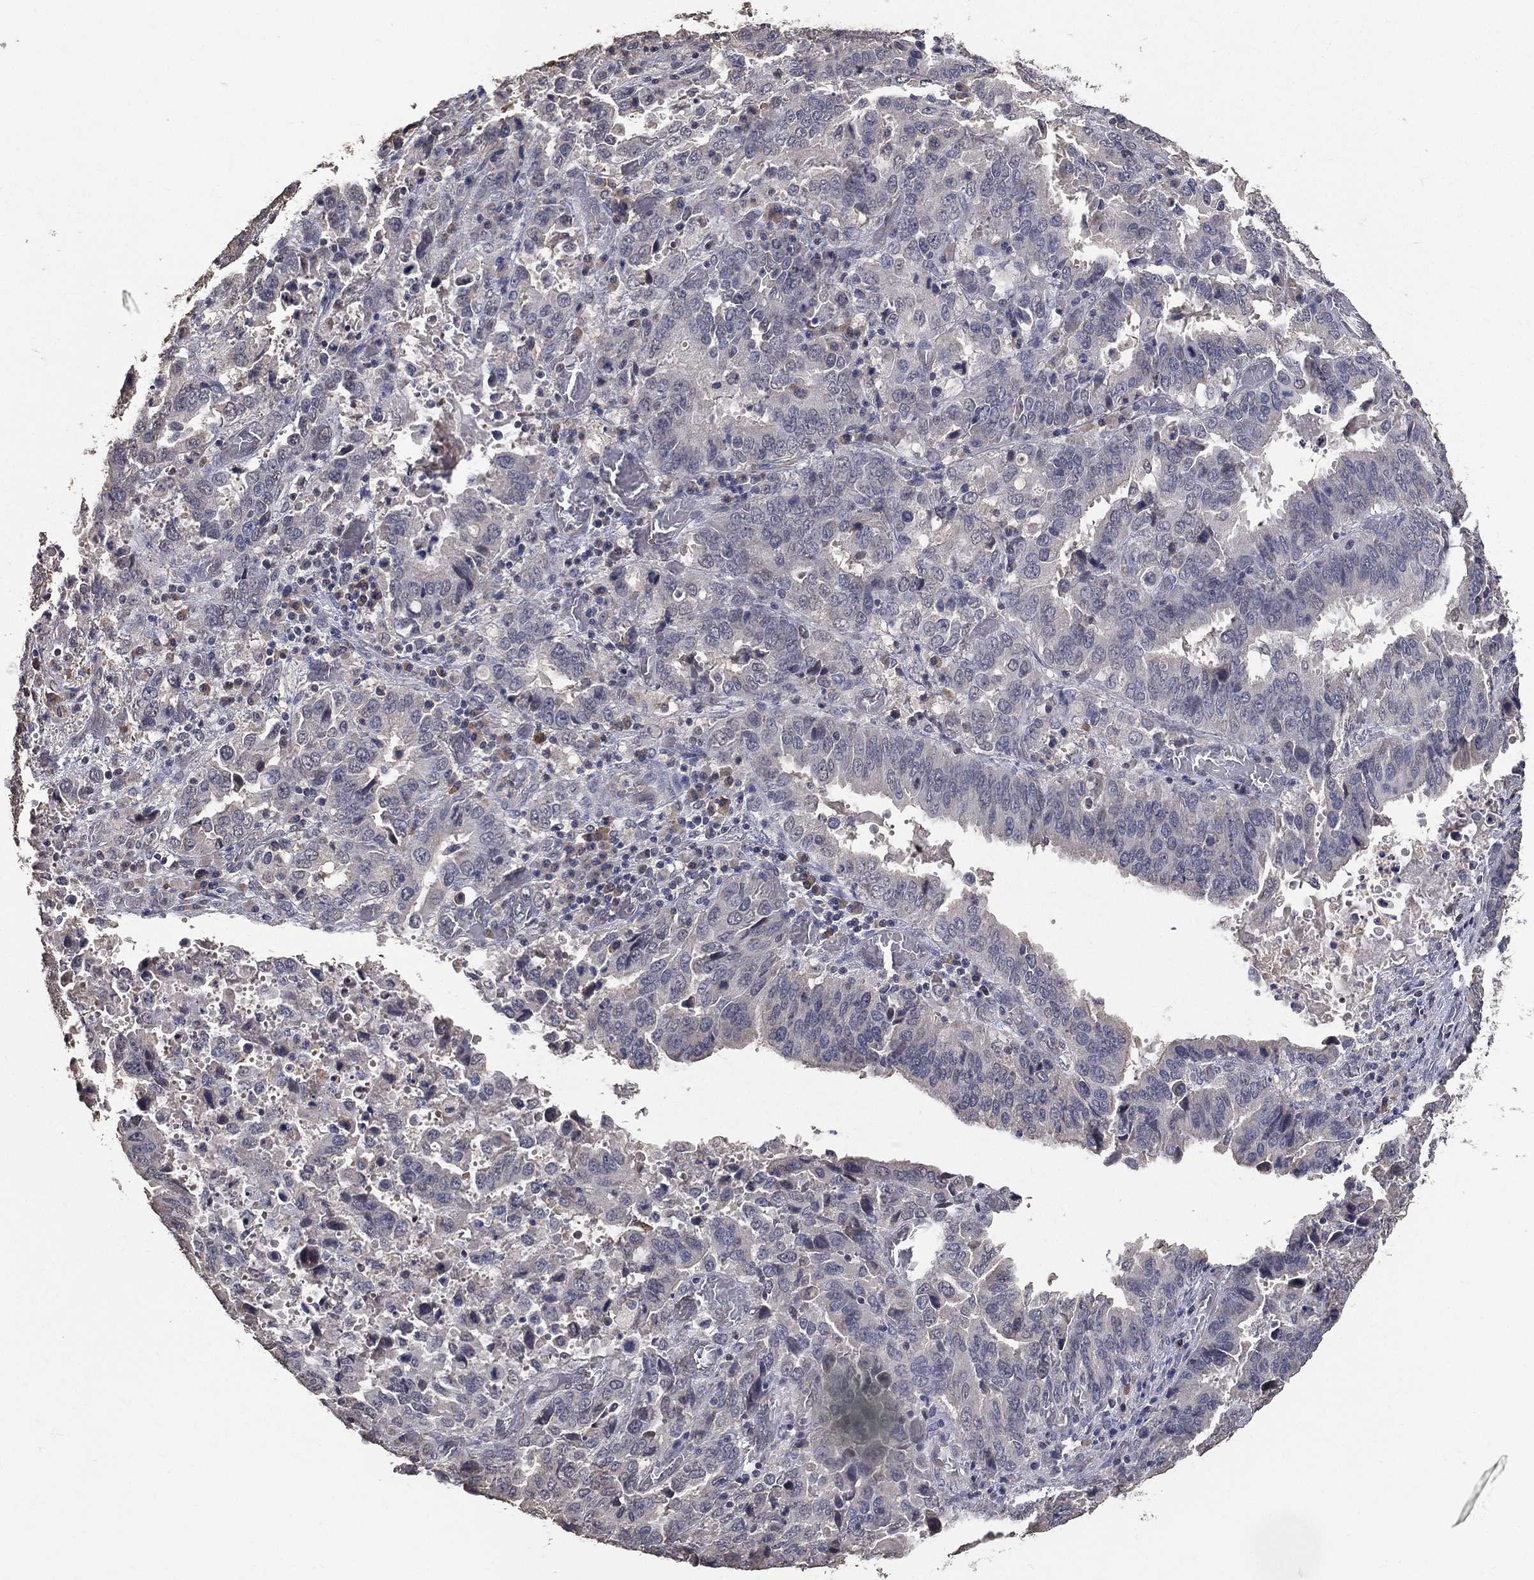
{"staining": {"intensity": "negative", "quantity": "none", "location": "none"}, "tissue": "stomach cancer", "cell_type": "Tumor cells", "image_type": "cancer", "snomed": [{"axis": "morphology", "description": "Adenocarcinoma, NOS"}, {"axis": "topography", "description": "Stomach, upper"}], "caption": "Immunohistochemistry (IHC) of human stomach adenocarcinoma shows no staining in tumor cells.", "gene": "SNAP25", "patient": {"sex": "male", "age": 74}}